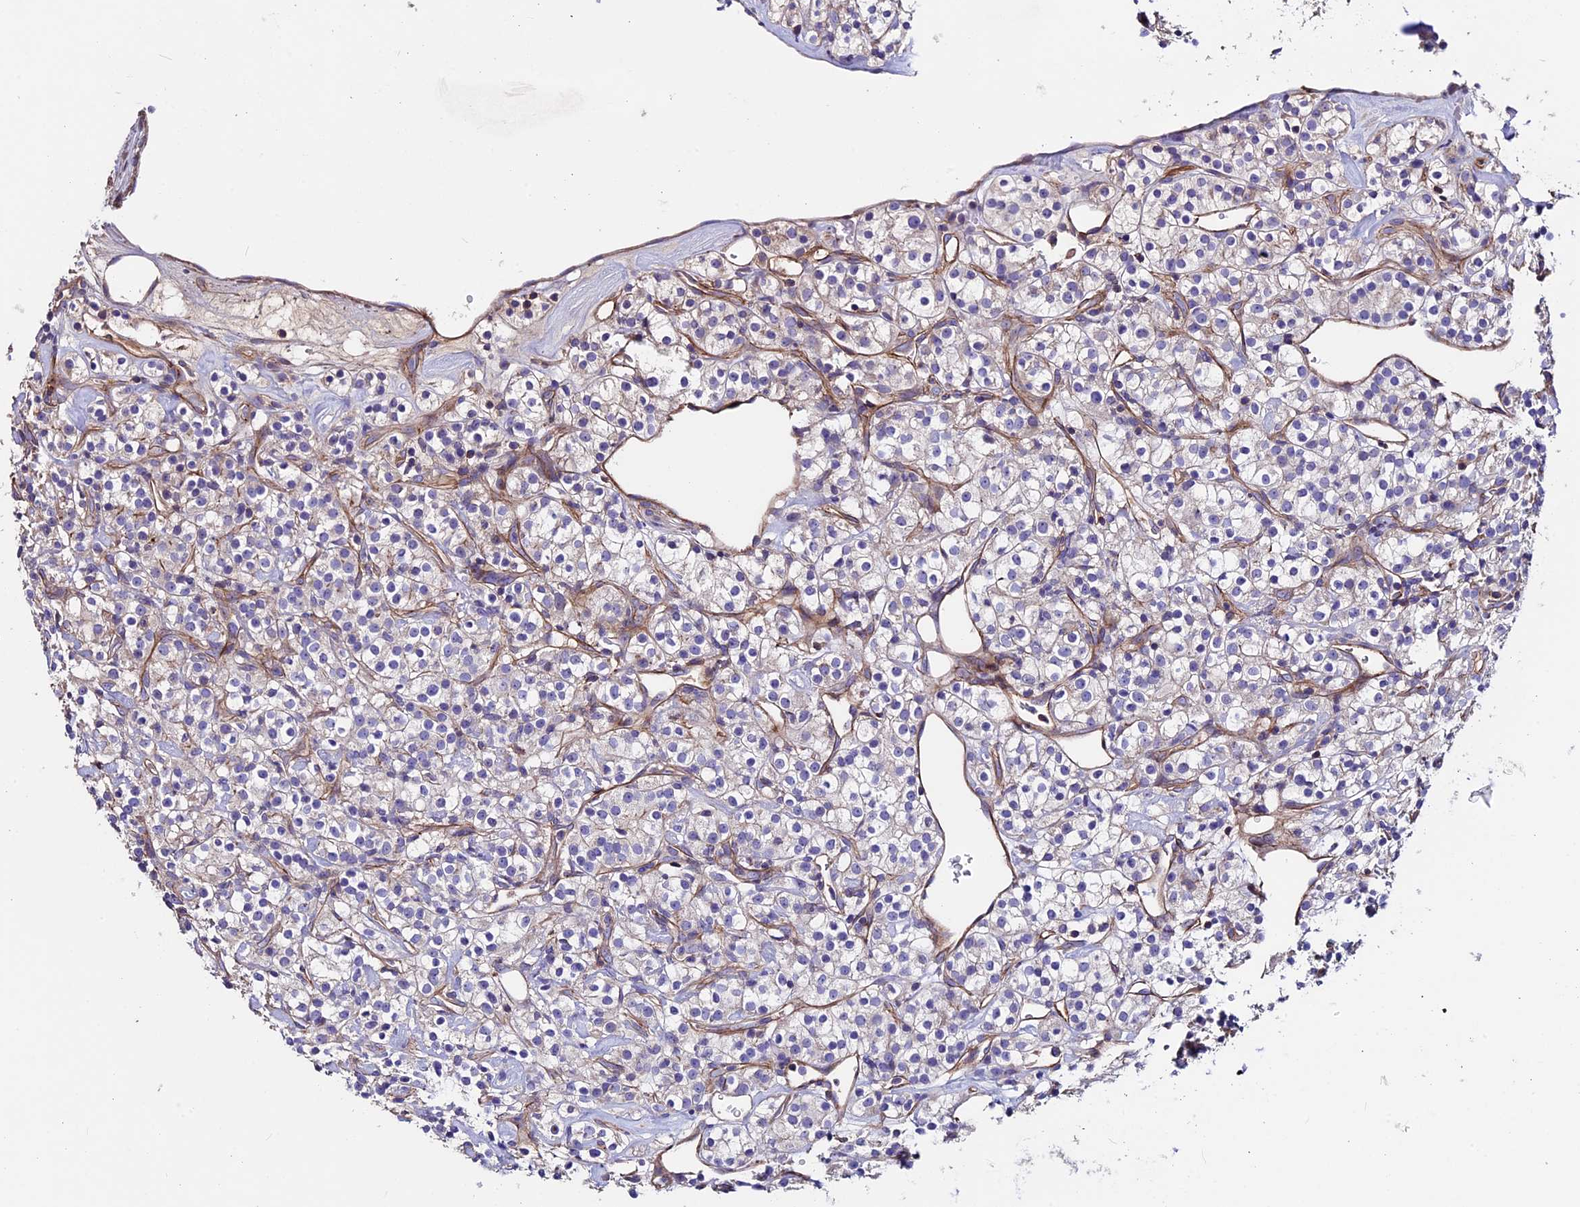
{"staining": {"intensity": "negative", "quantity": "none", "location": "none"}, "tissue": "renal cancer", "cell_type": "Tumor cells", "image_type": "cancer", "snomed": [{"axis": "morphology", "description": "Adenocarcinoma, NOS"}, {"axis": "topography", "description": "Kidney"}], "caption": "Immunohistochemistry (IHC) micrograph of human adenocarcinoma (renal) stained for a protein (brown), which displays no staining in tumor cells. The staining was performed using DAB (3,3'-diaminobenzidine) to visualize the protein expression in brown, while the nuclei were stained in blue with hematoxylin (Magnification: 20x).", "gene": "EVA1B", "patient": {"sex": "male", "age": 77}}